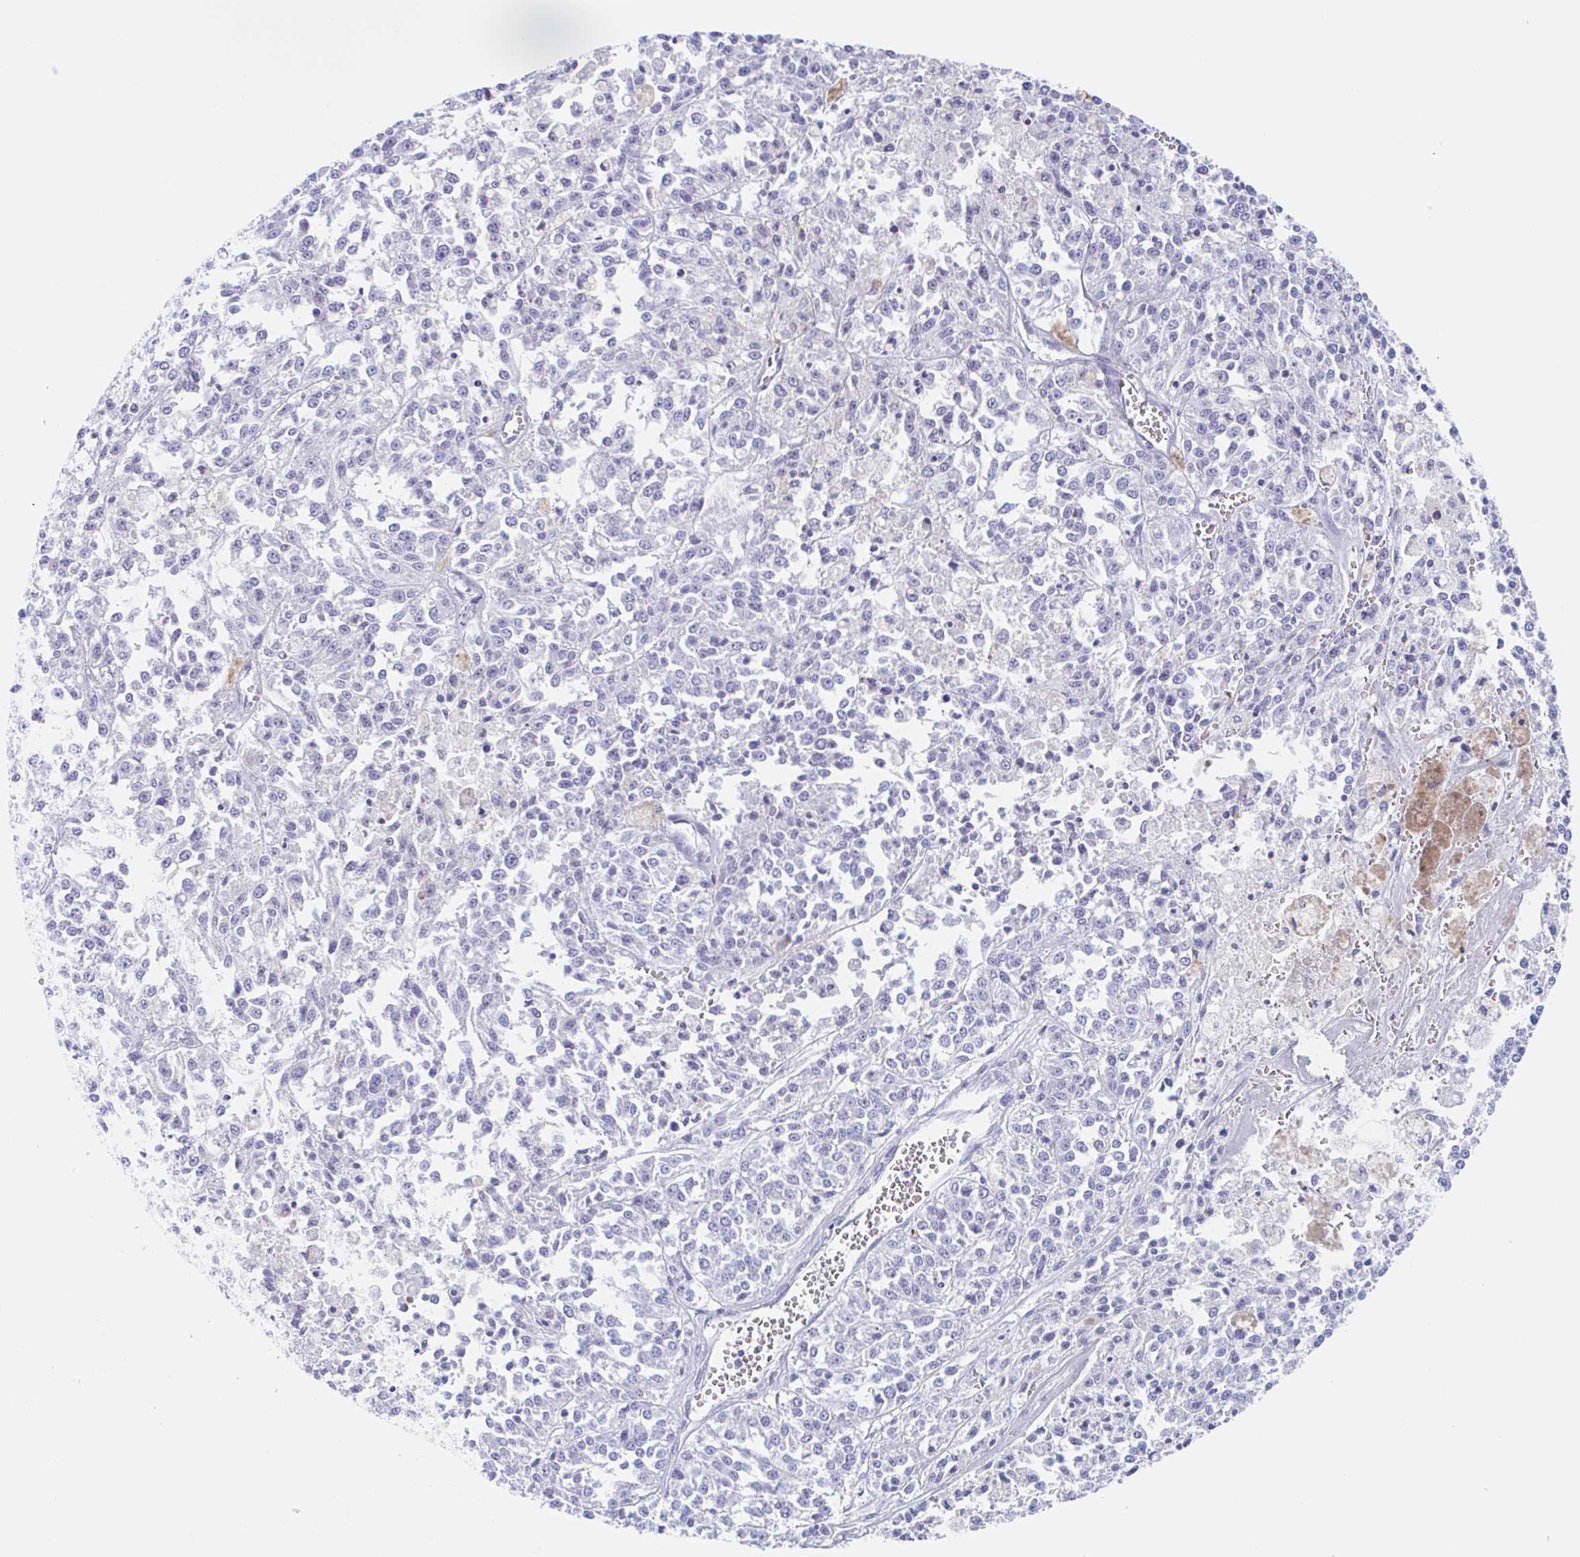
{"staining": {"intensity": "negative", "quantity": "none", "location": "none"}, "tissue": "melanoma", "cell_type": "Tumor cells", "image_type": "cancer", "snomed": [{"axis": "morphology", "description": "Malignant melanoma, NOS"}, {"axis": "topography", "description": "Skin"}], "caption": "This is an IHC image of melanoma. There is no positivity in tumor cells.", "gene": "ANKRD9", "patient": {"sex": "female", "age": 64}}